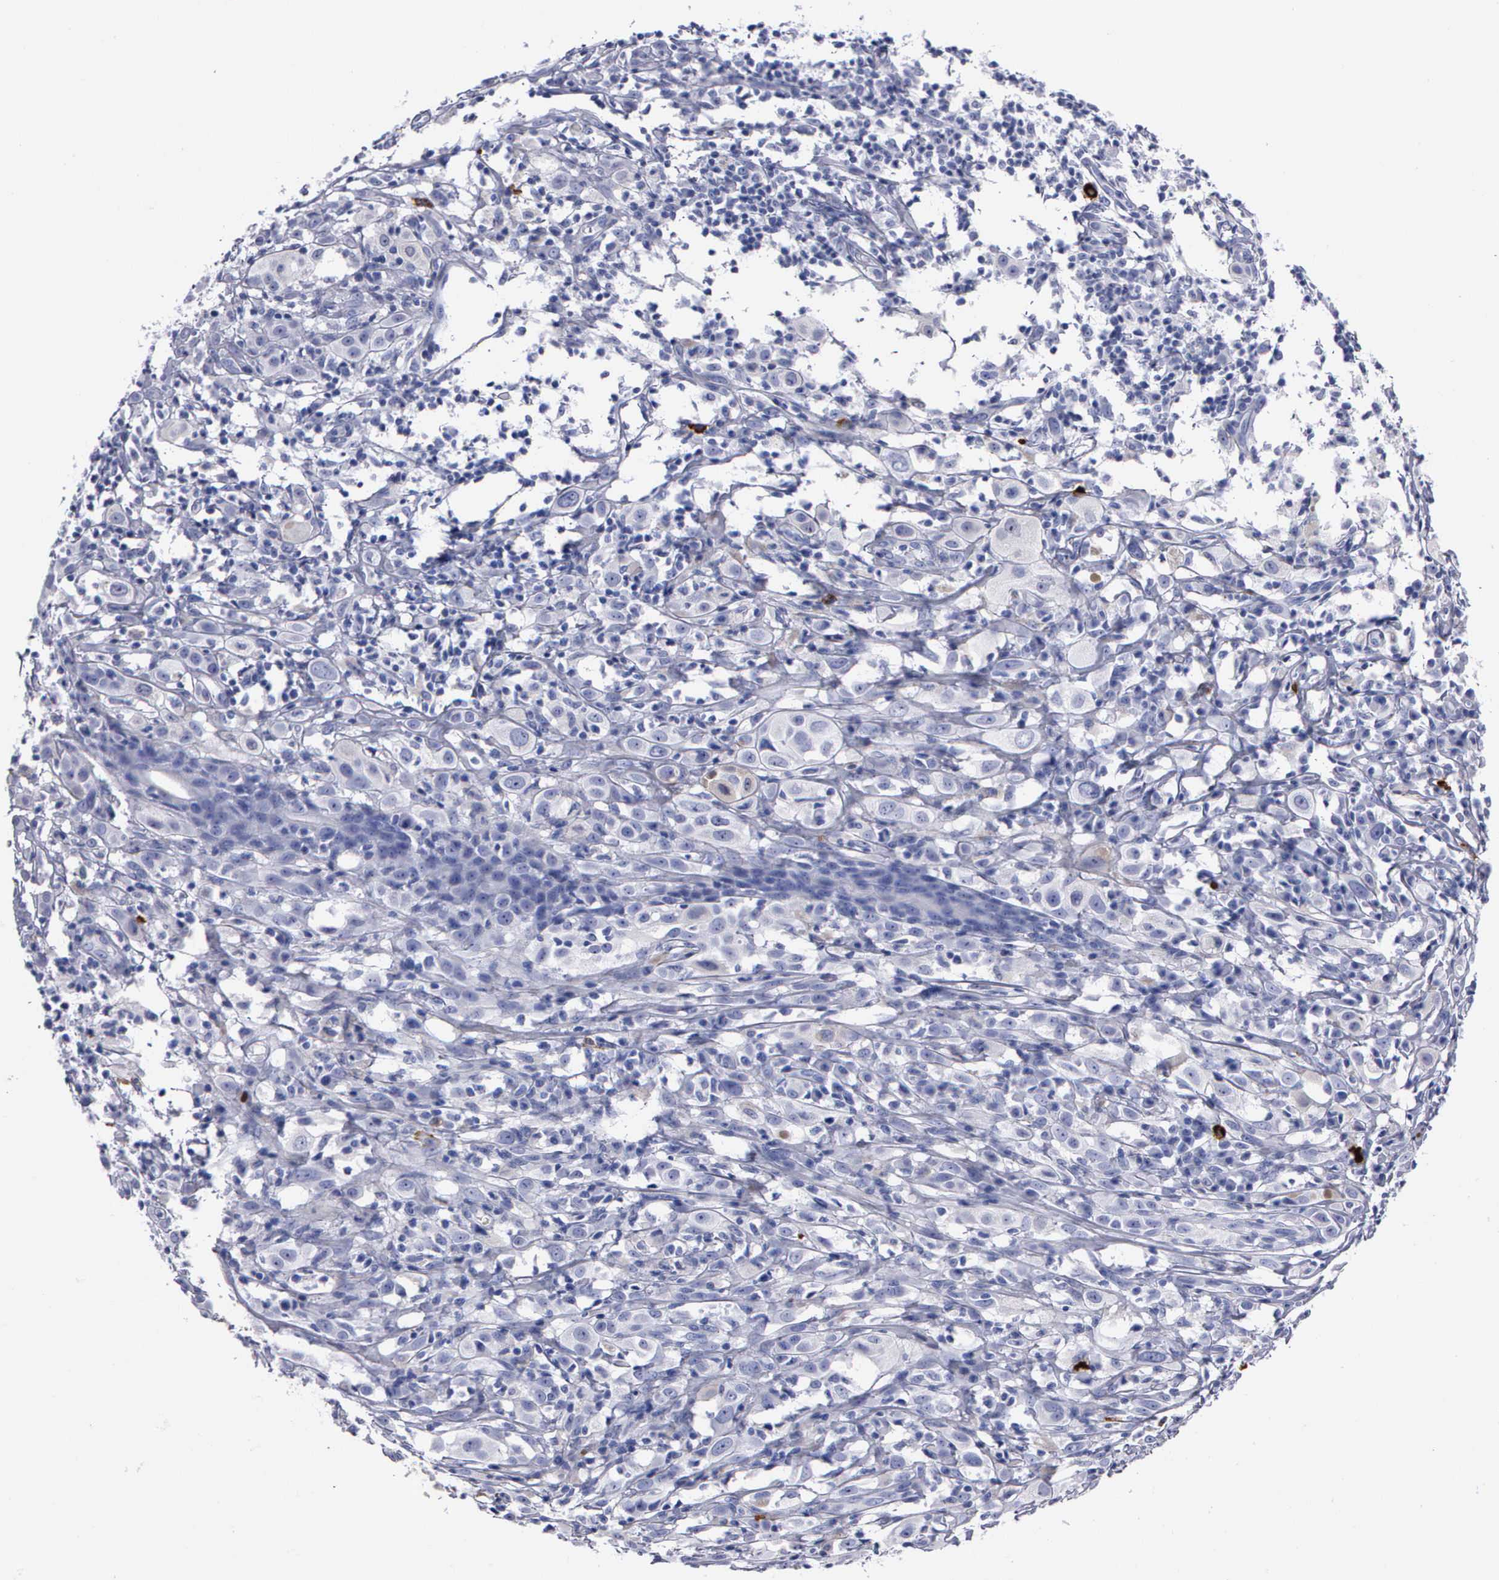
{"staining": {"intensity": "weak", "quantity": "<25%", "location": "cytoplasmic/membranous"}, "tissue": "melanoma", "cell_type": "Tumor cells", "image_type": "cancer", "snomed": [{"axis": "morphology", "description": "Malignant melanoma, NOS"}, {"axis": "topography", "description": "Skin"}], "caption": "The micrograph displays no staining of tumor cells in melanoma.", "gene": "CTSG", "patient": {"sex": "female", "age": 52}}